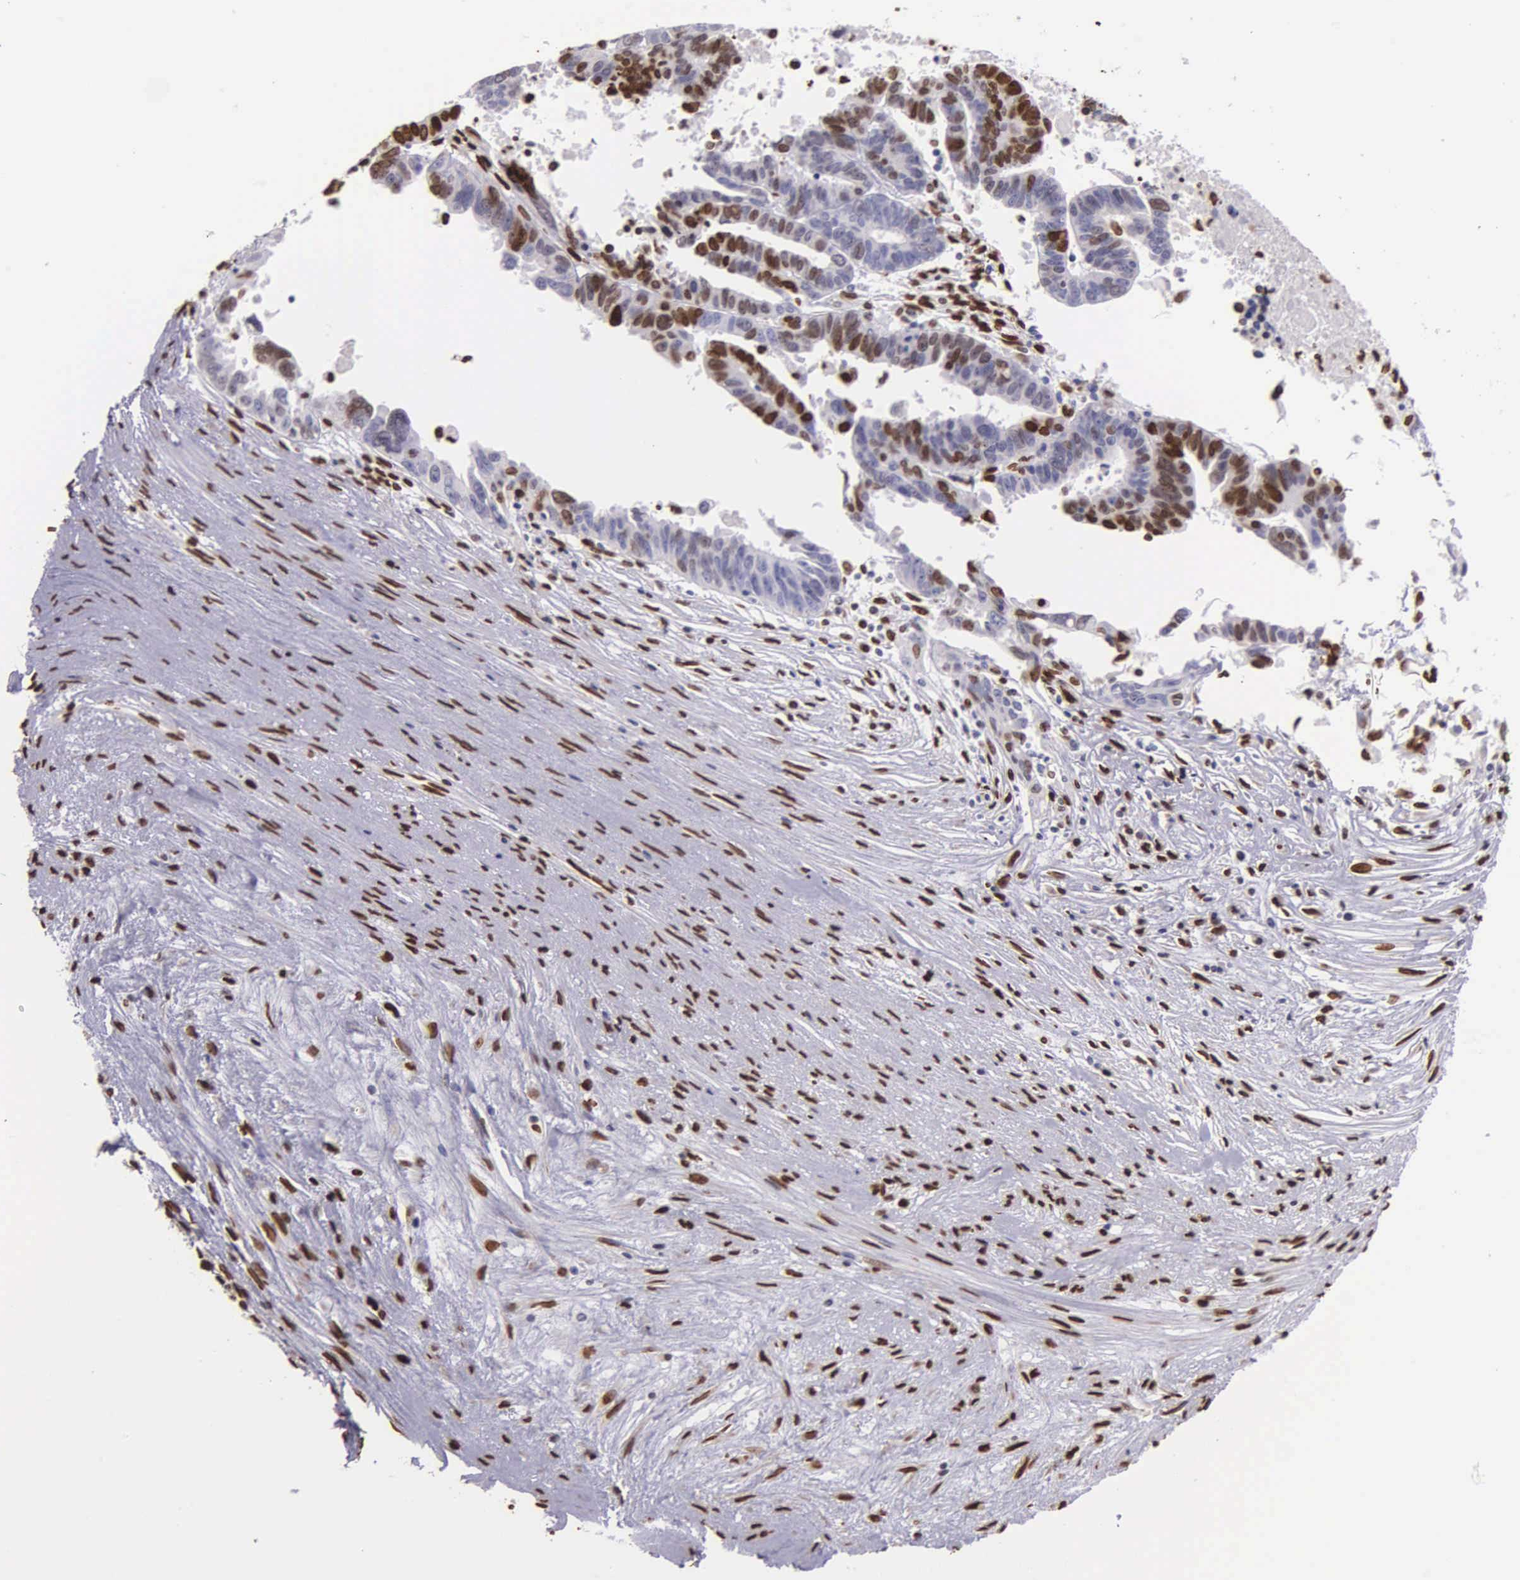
{"staining": {"intensity": "strong", "quantity": ">75%", "location": "nuclear"}, "tissue": "ovarian cancer", "cell_type": "Tumor cells", "image_type": "cancer", "snomed": [{"axis": "morphology", "description": "Carcinoma, endometroid"}, {"axis": "morphology", "description": "Cystadenocarcinoma, serous, NOS"}, {"axis": "topography", "description": "Ovary"}], "caption": "Ovarian cancer (serous cystadenocarcinoma) stained with immunohistochemistry reveals strong nuclear staining in about >75% of tumor cells. The staining was performed using DAB (3,3'-diaminobenzidine) to visualize the protein expression in brown, while the nuclei were stained in blue with hematoxylin (Magnification: 20x).", "gene": "H1-0", "patient": {"sex": "female", "age": 45}}